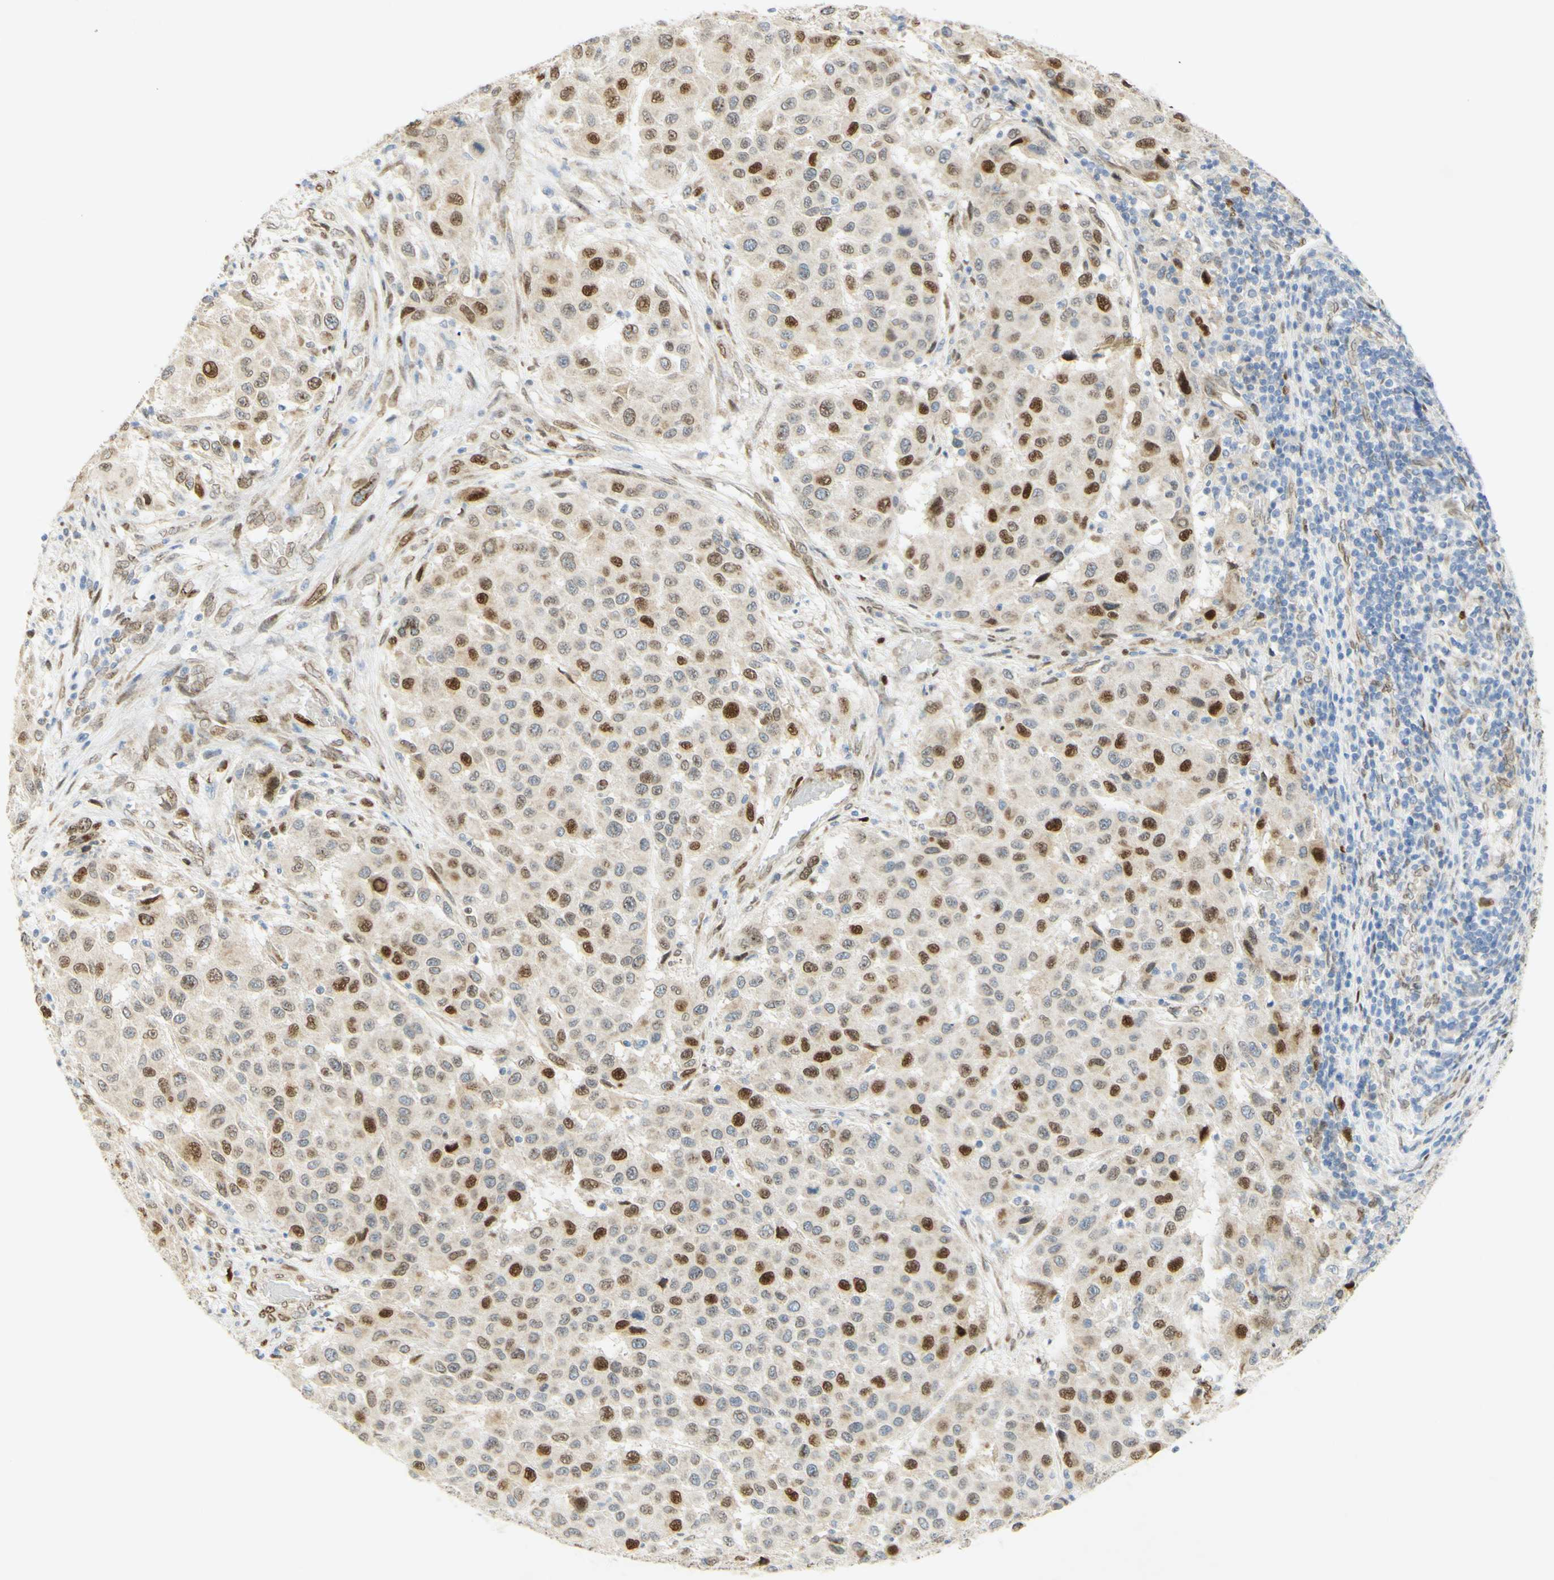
{"staining": {"intensity": "strong", "quantity": "25%-75%", "location": "nuclear"}, "tissue": "melanoma", "cell_type": "Tumor cells", "image_type": "cancer", "snomed": [{"axis": "morphology", "description": "Malignant melanoma, Metastatic site"}, {"axis": "topography", "description": "Lymph node"}], "caption": "A brown stain highlights strong nuclear staining of a protein in human melanoma tumor cells.", "gene": "E2F1", "patient": {"sex": "male", "age": 61}}